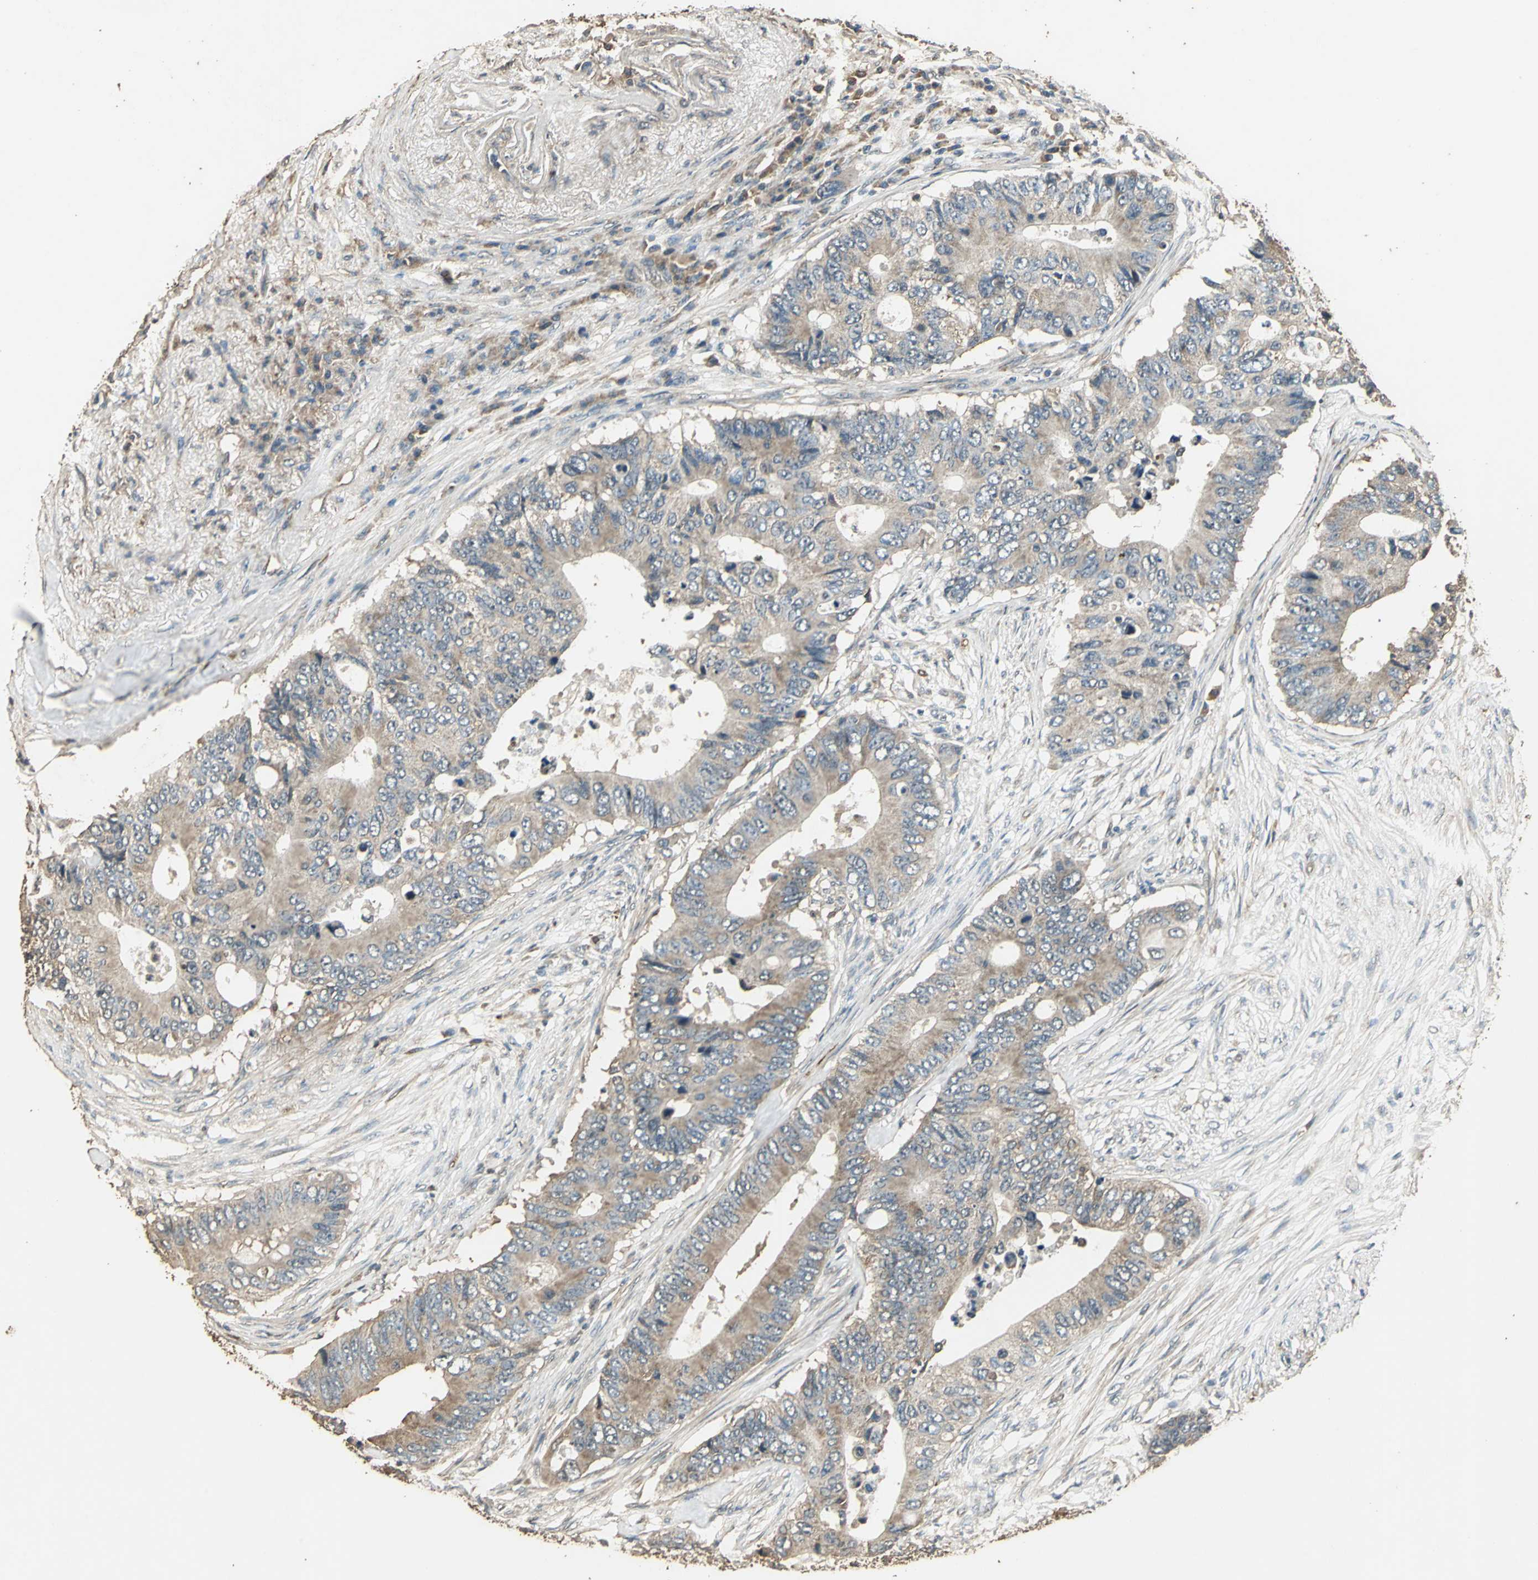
{"staining": {"intensity": "moderate", "quantity": ">75%", "location": "cytoplasmic/membranous"}, "tissue": "colorectal cancer", "cell_type": "Tumor cells", "image_type": "cancer", "snomed": [{"axis": "morphology", "description": "Adenocarcinoma, NOS"}, {"axis": "topography", "description": "Colon"}], "caption": "Immunohistochemical staining of human colorectal cancer (adenocarcinoma) reveals moderate cytoplasmic/membranous protein expression in about >75% of tumor cells.", "gene": "TMPRSS4", "patient": {"sex": "male", "age": 71}}